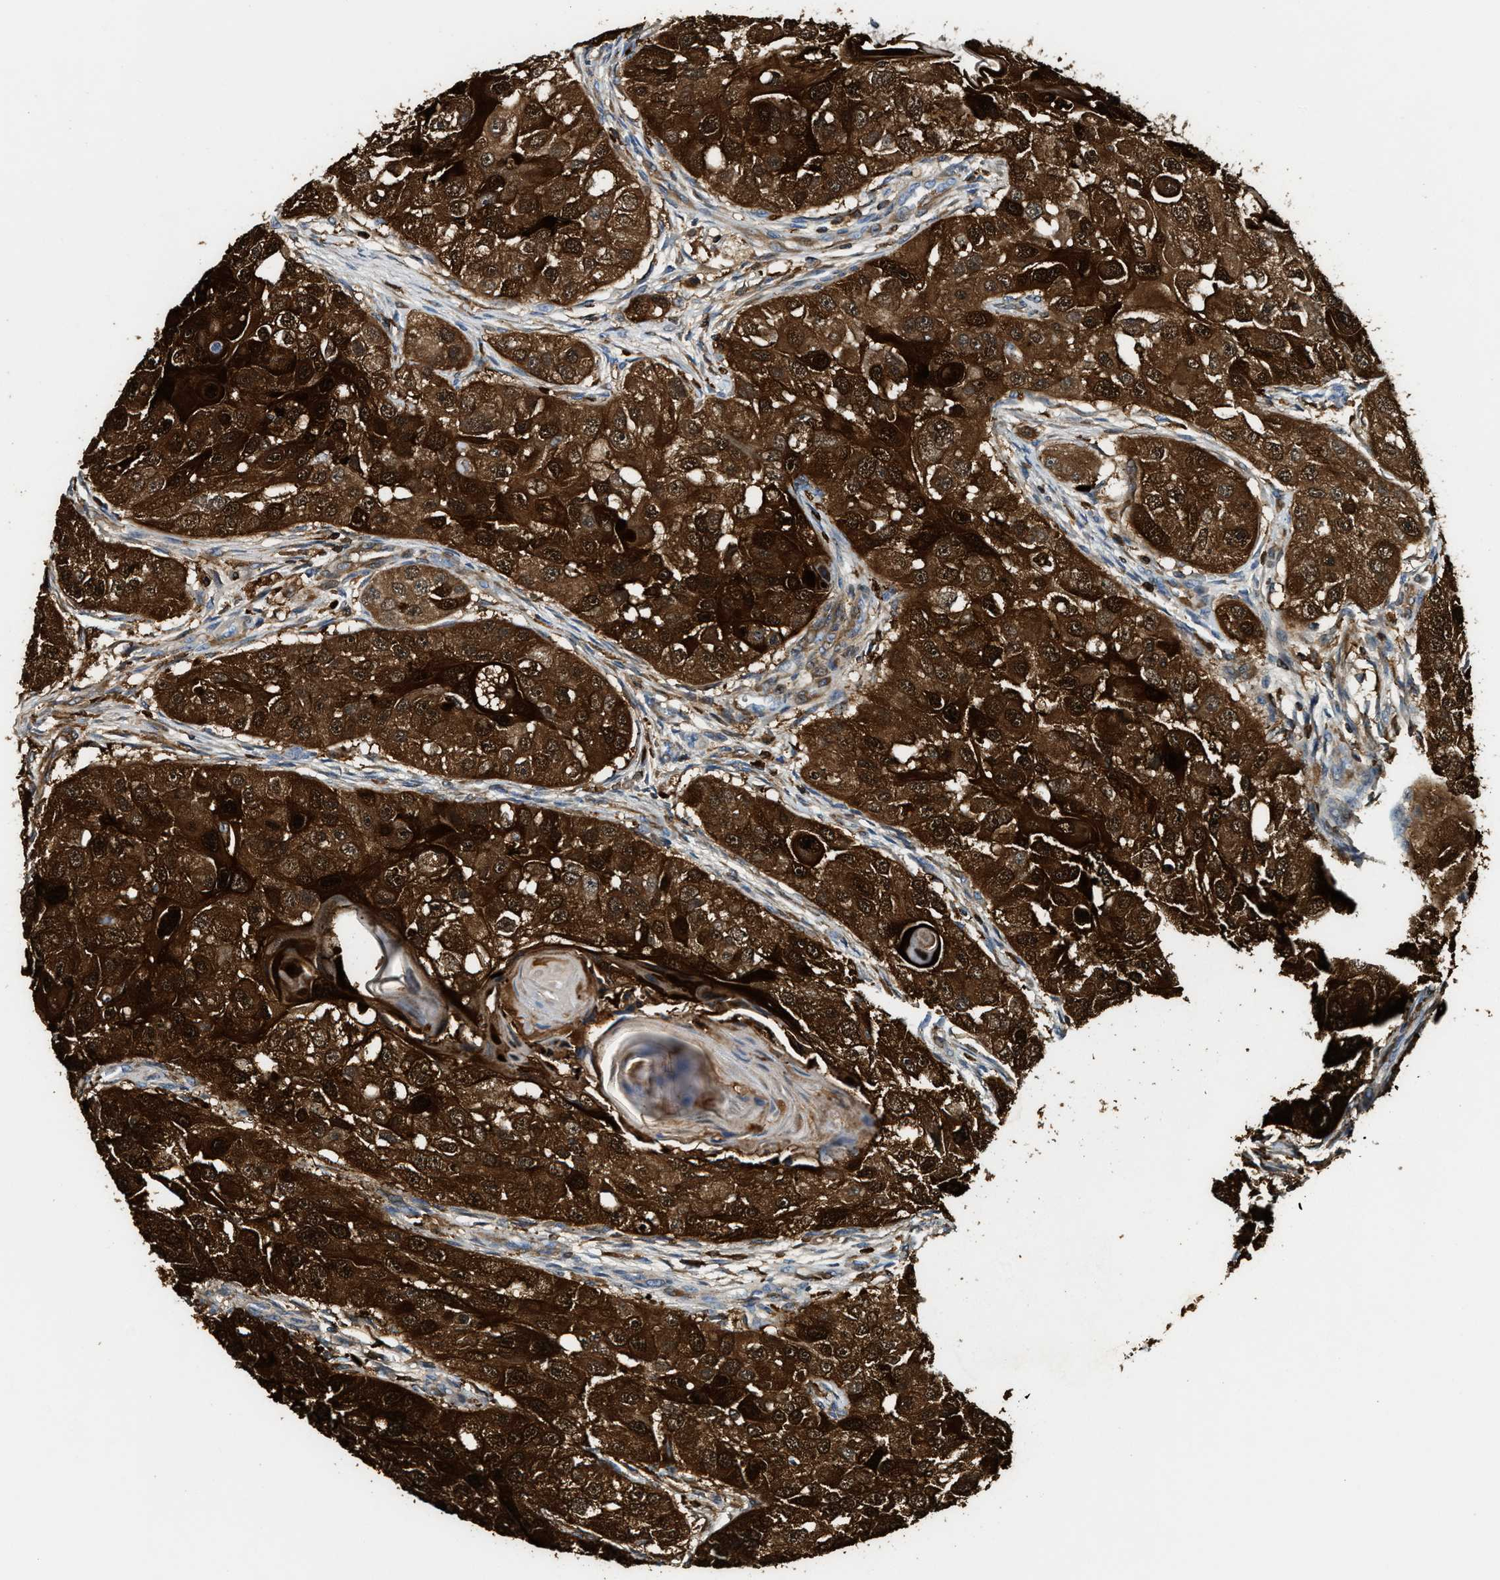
{"staining": {"intensity": "strong", "quantity": ">75%", "location": "cytoplasmic/membranous"}, "tissue": "head and neck cancer", "cell_type": "Tumor cells", "image_type": "cancer", "snomed": [{"axis": "morphology", "description": "Normal tissue, NOS"}, {"axis": "morphology", "description": "Squamous cell carcinoma, NOS"}, {"axis": "topography", "description": "Skeletal muscle"}, {"axis": "topography", "description": "Head-Neck"}], "caption": "A micrograph showing strong cytoplasmic/membranous expression in approximately >75% of tumor cells in head and neck cancer, as visualized by brown immunohistochemical staining.", "gene": "SERPINB5", "patient": {"sex": "male", "age": 51}}